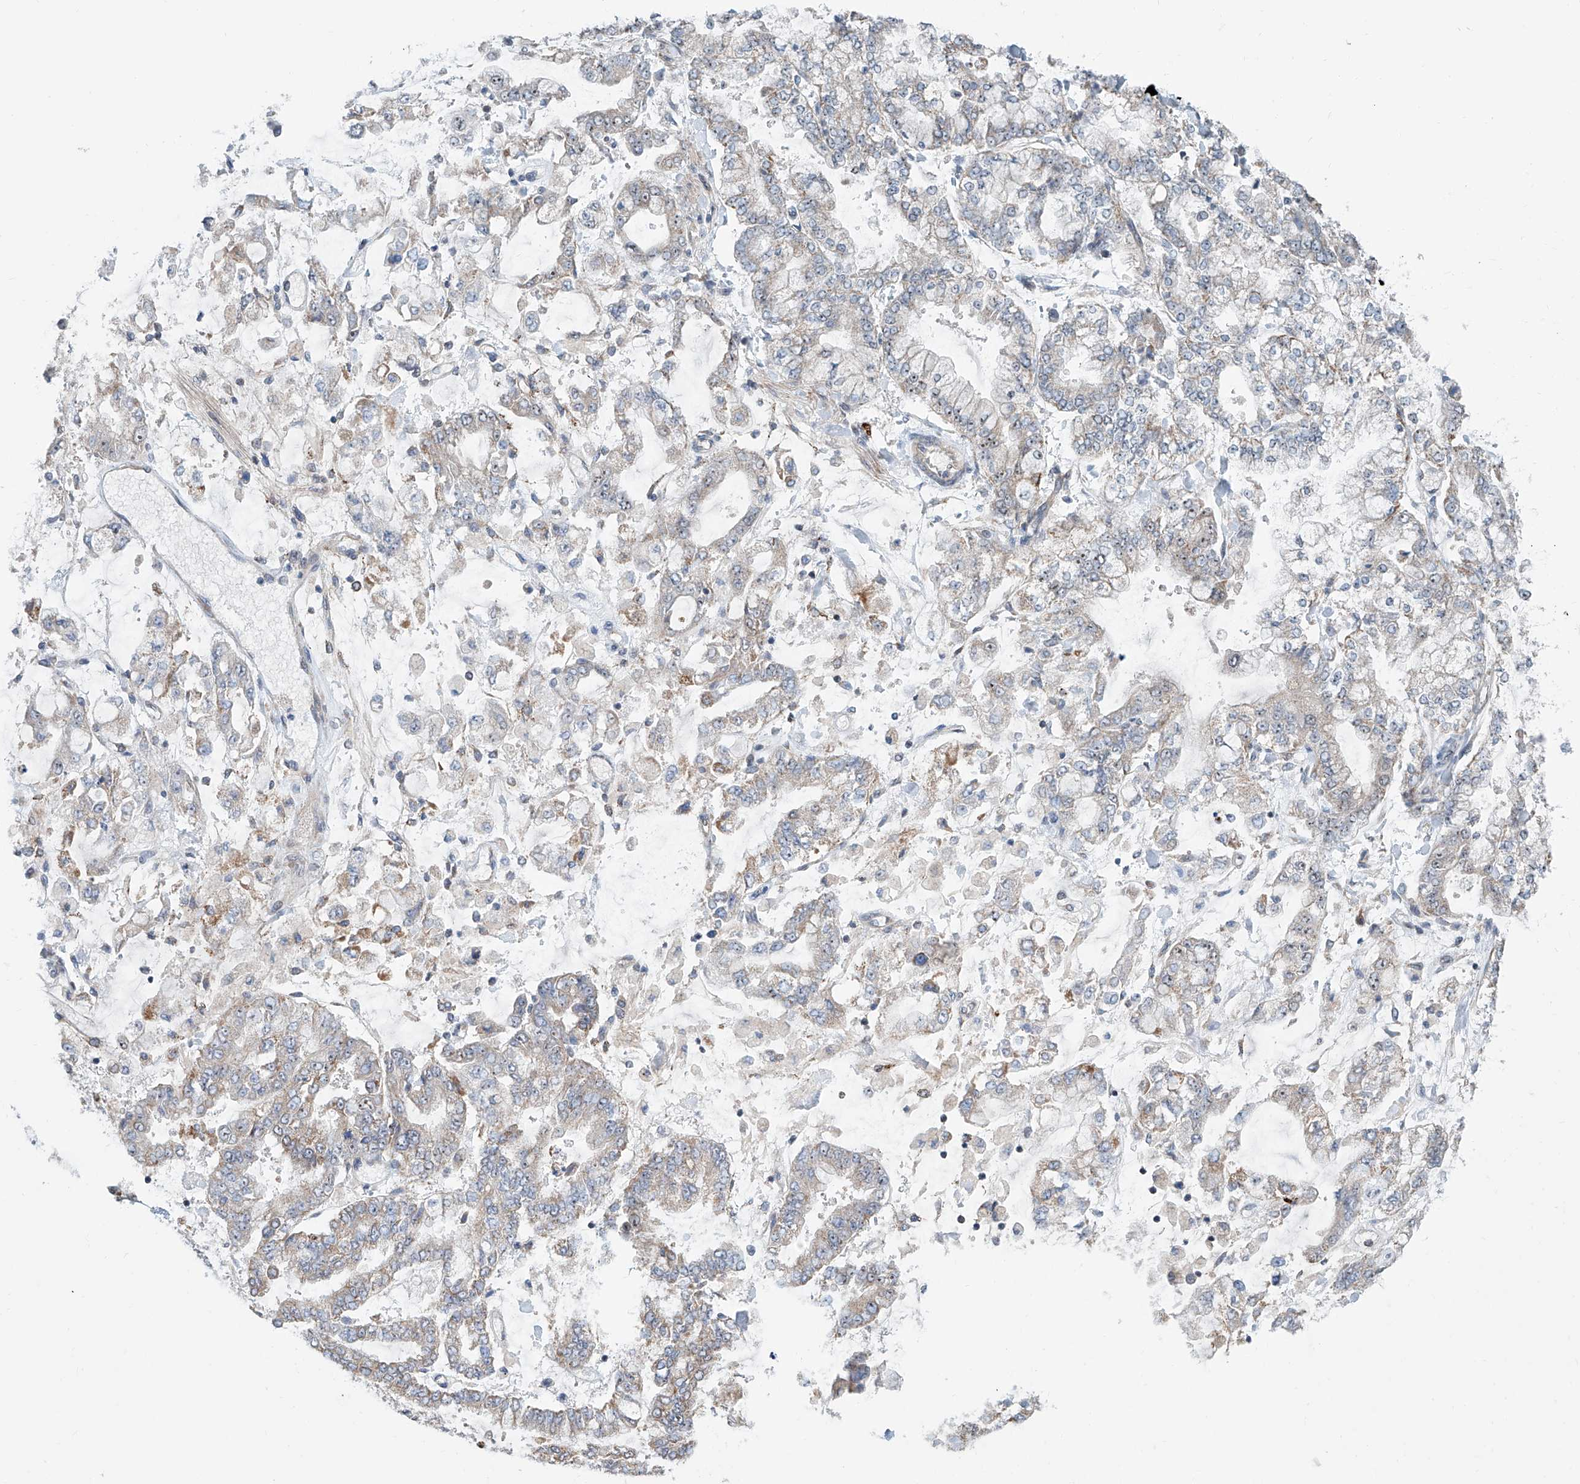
{"staining": {"intensity": "weak", "quantity": ">75%", "location": "cytoplasmic/membranous"}, "tissue": "stomach cancer", "cell_type": "Tumor cells", "image_type": "cancer", "snomed": [{"axis": "morphology", "description": "Normal tissue, NOS"}, {"axis": "morphology", "description": "Adenocarcinoma, NOS"}, {"axis": "topography", "description": "Stomach, upper"}, {"axis": "topography", "description": "Stomach"}], "caption": "Weak cytoplasmic/membranous positivity for a protein is seen in about >75% of tumor cells of adenocarcinoma (stomach) using immunohistochemistry.", "gene": "SDE2", "patient": {"sex": "male", "age": 76}}